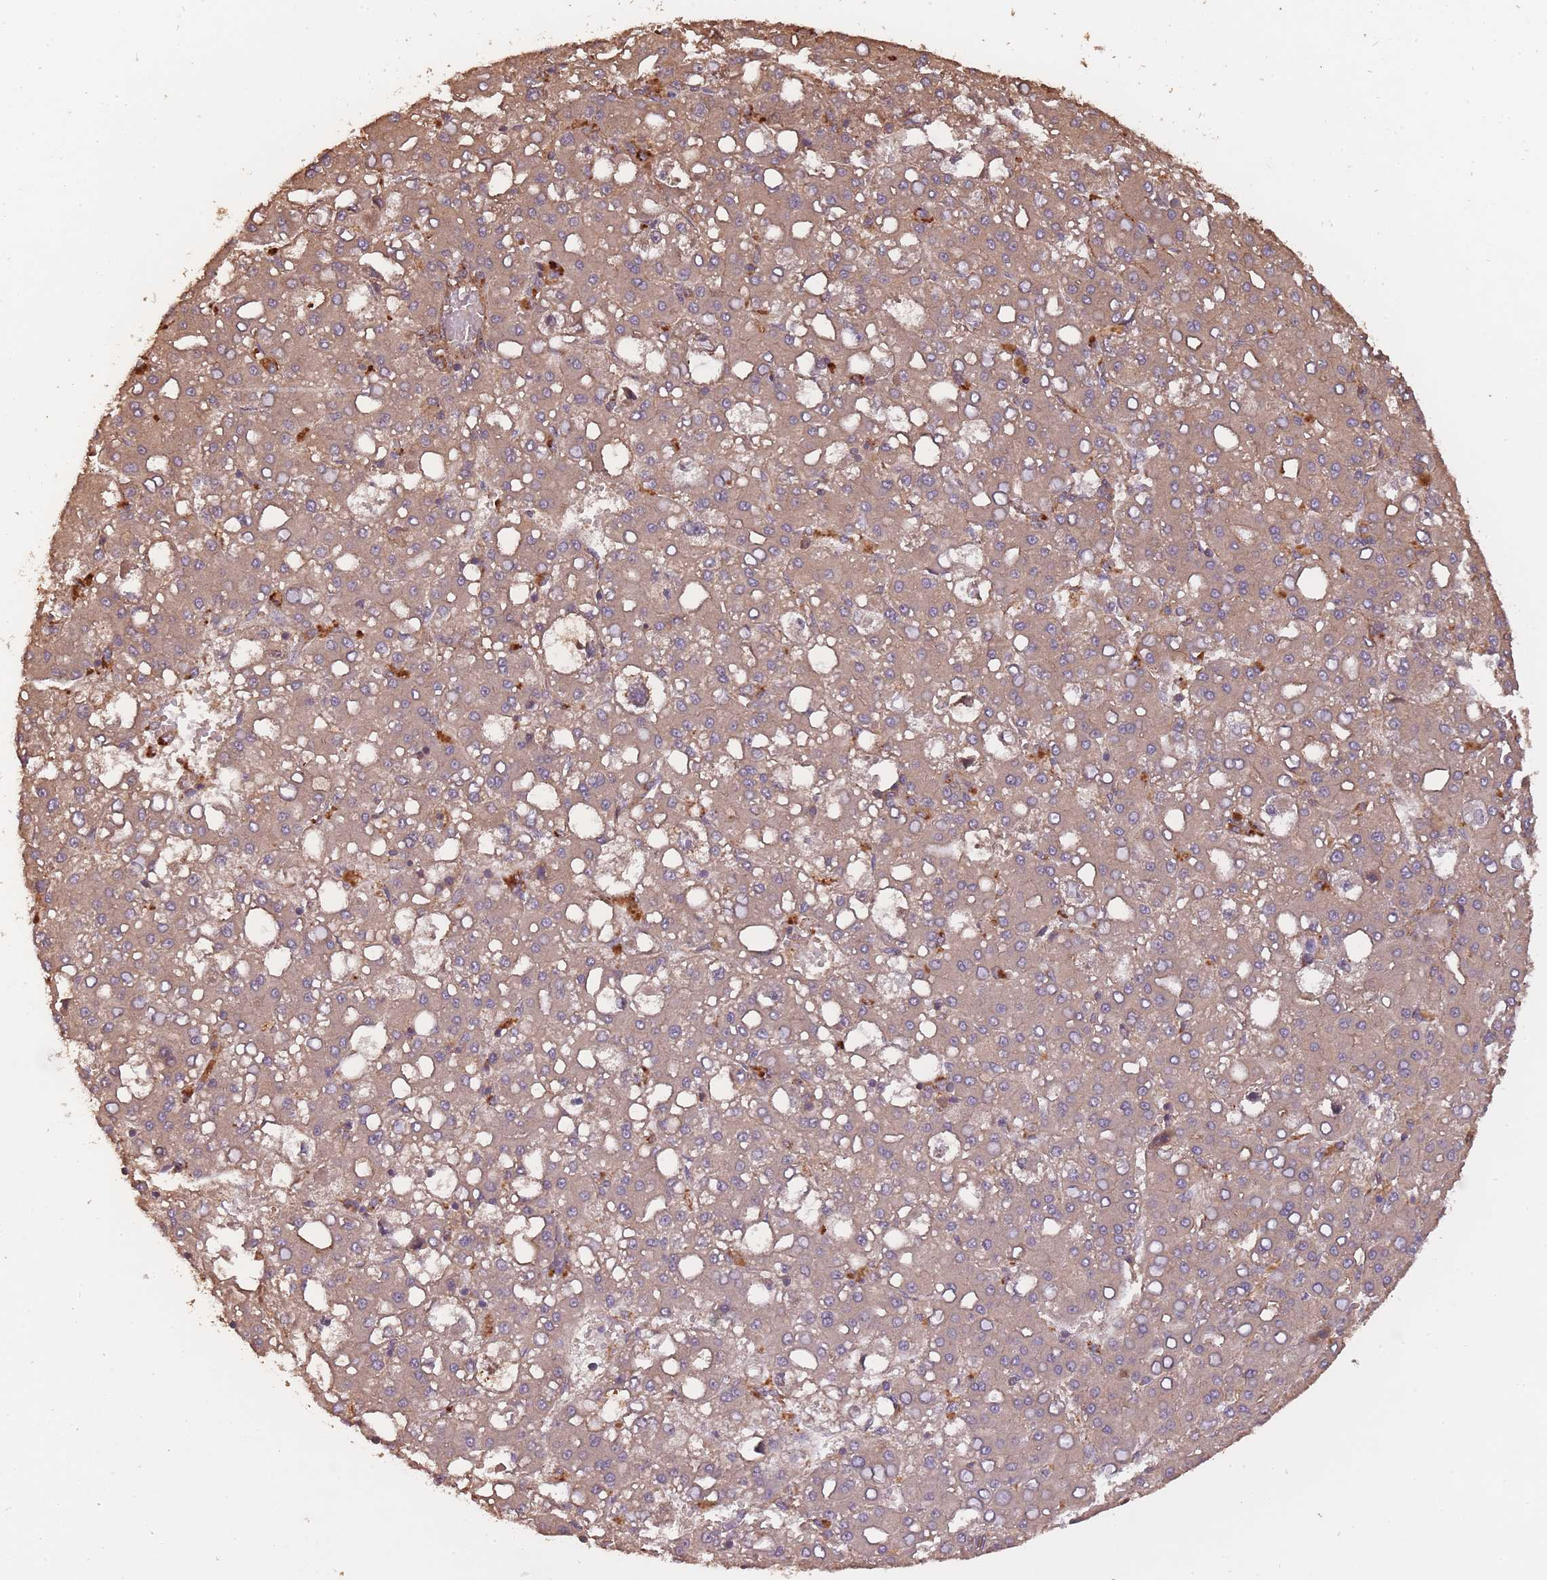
{"staining": {"intensity": "weak", "quantity": "25%-75%", "location": "cytoplasmic/membranous"}, "tissue": "liver cancer", "cell_type": "Tumor cells", "image_type": "cancer", "snomed": [{"axis": "morphology", "description": "Carcinoma, Hepatocellular, NOS"}, {"axis": "topography", "description": "Liver"}], "caption": "Immunohistochemistry image of human hepatocellular carcinoma (liver) stained for a protein (brown), which exhibits low levels of weak cytoplasmic/membranous expression in approximately 25%-75% of tumor cells.", "gene": "ARMH3", "patient": {"sex": "male", "age": 65}}